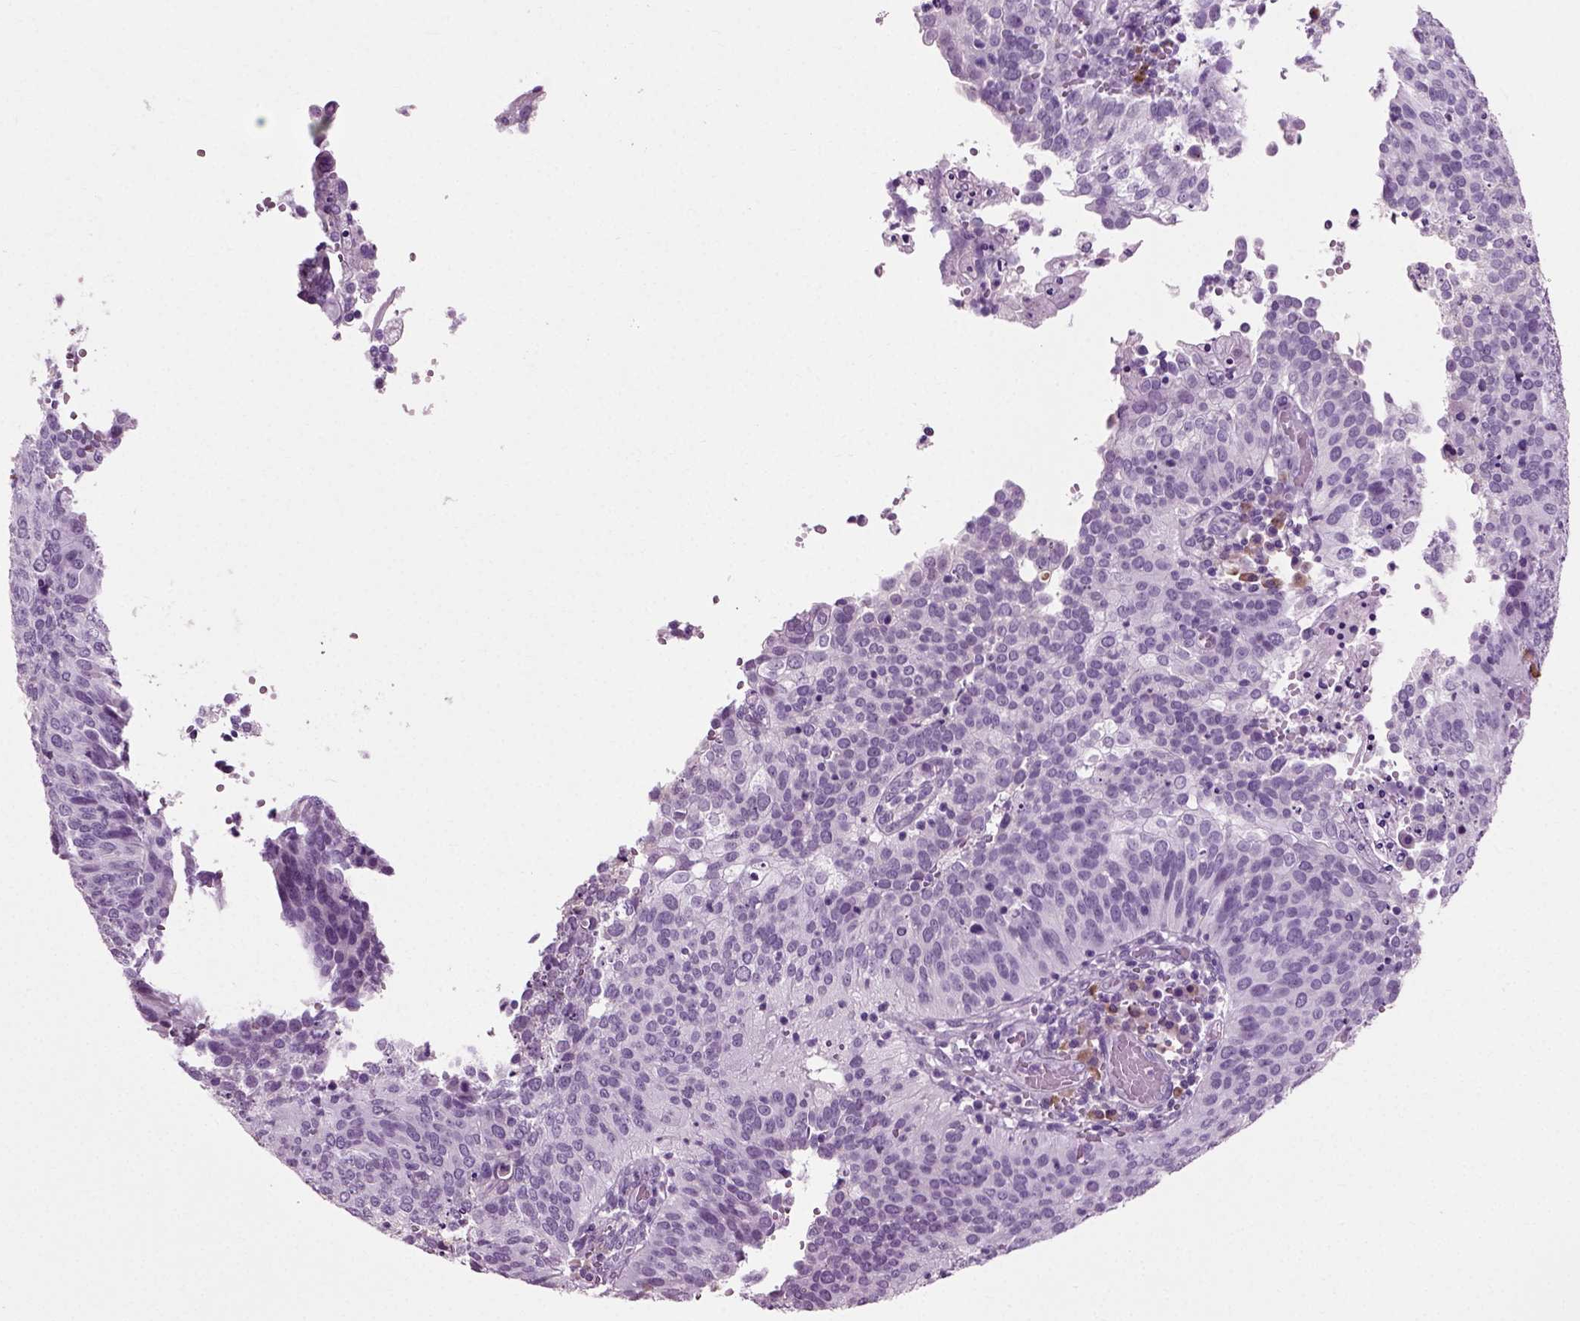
{"staining": {"intensity": "negative", "quantity": "none", "location": "none"}, "tissue": "cervical cancer", "cell_type": "Tumor cells", "image_type": "cancer", "snomed": [{"axis": "morphology", "description": "Squamous cell carcinoma, NOS"}, {"axis": "topography", "description": "Cervix"}], "caption": "Protein analysis of cervical squamous cell carcinoma demonstrates no significant positivity in tumor cells.", "gene": "SLC26A8", "patient": {"sex": "female", "age": 39}}